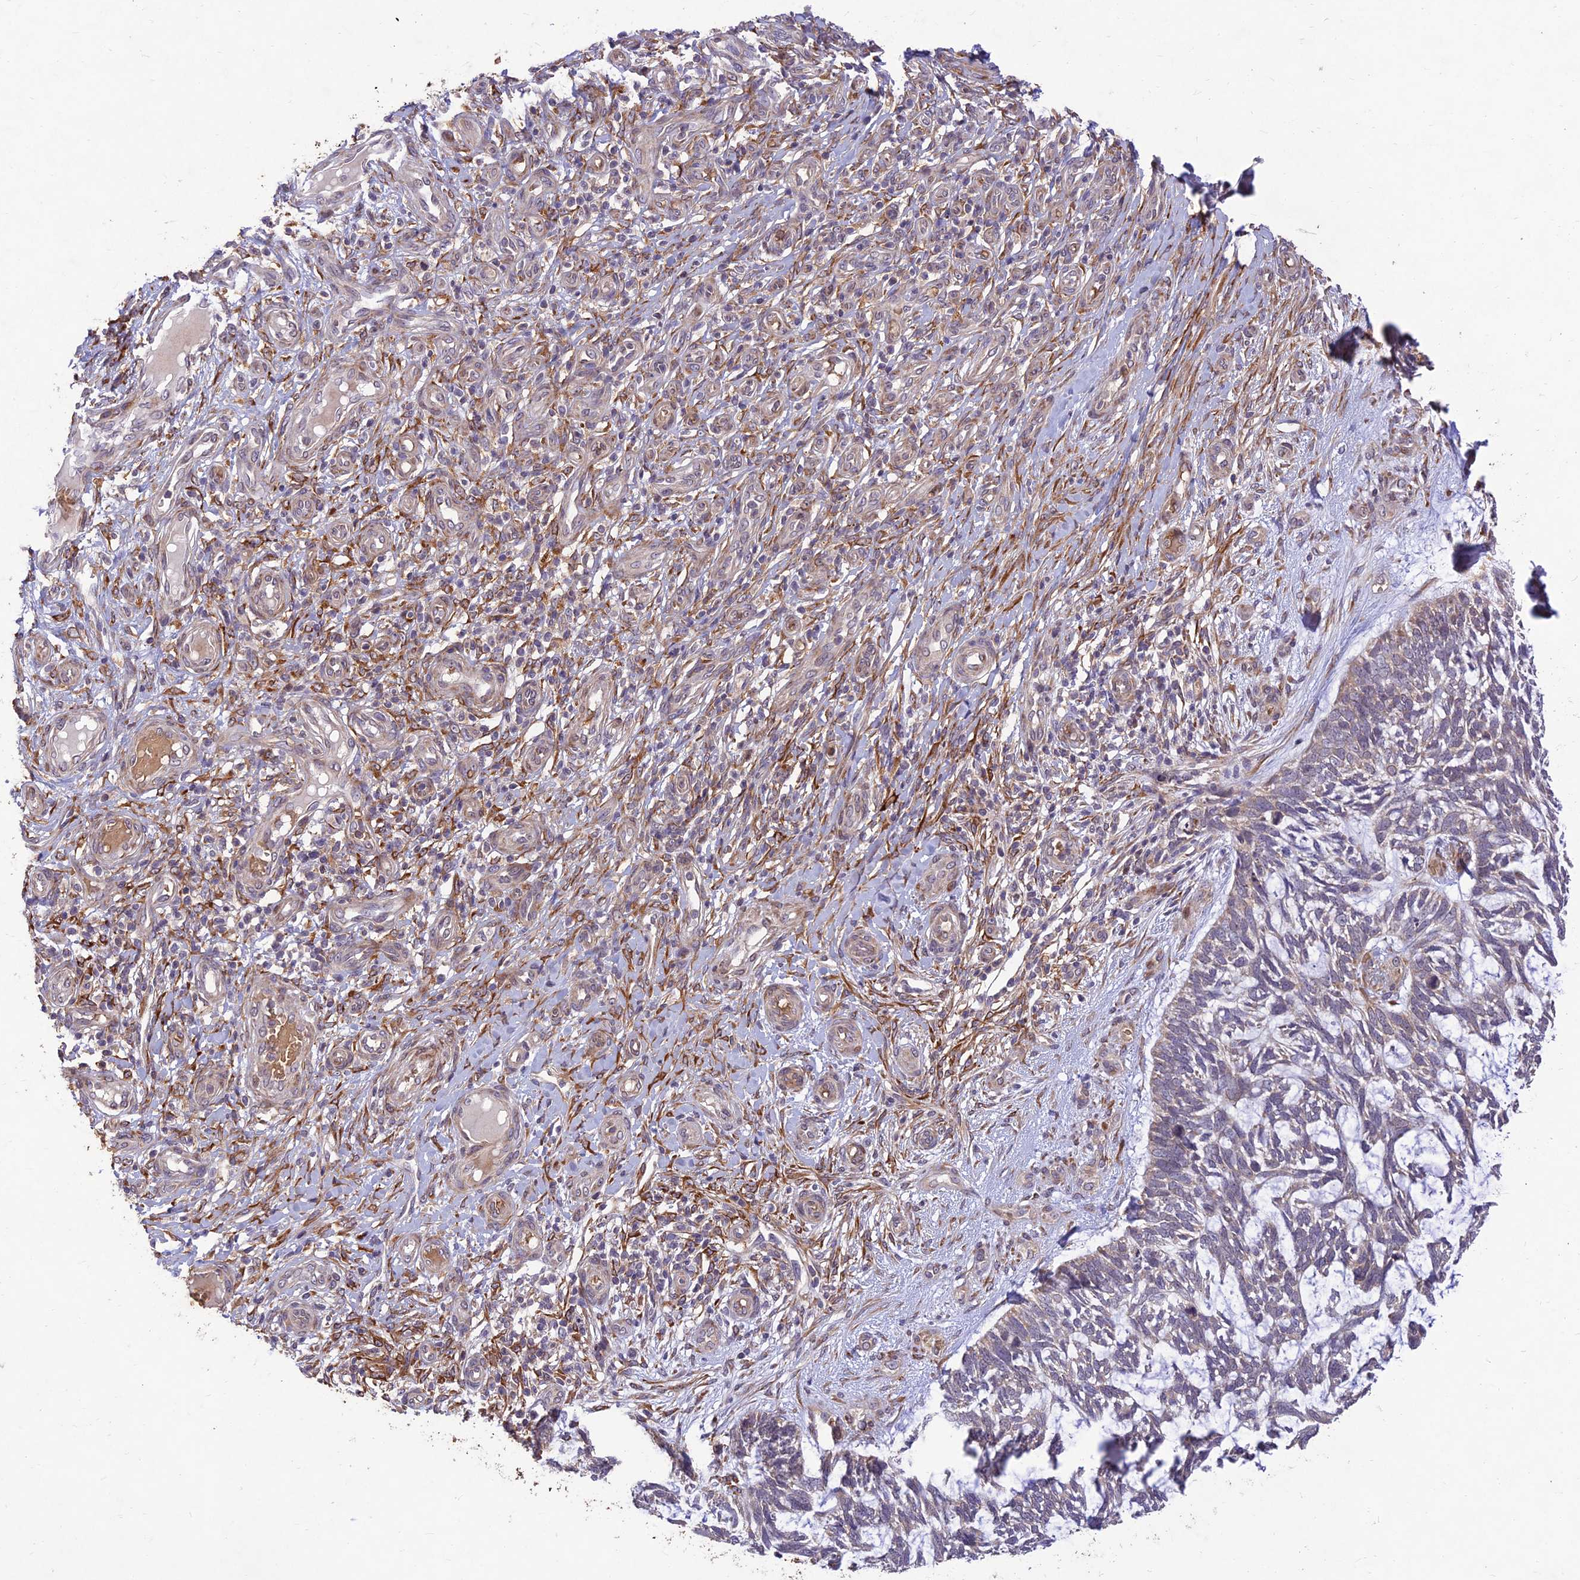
{"staining": {"intensity": "weak", "quantity": "<25%", "location": "cytoplasmic/membranous"}, "tissue": "skin cancer", "cell_type": "Tumor cells", "image_type": "cancer", "snomed": [{"axis": "morphology", "description": "Basal cell carcinoma"}, {"axis": "topography", "description": "Skin"}], "caption": "Immunohistochemistry (IHC) micrograph of neoplastic tissue: human skin cancer (basal cell carcinoma) stained with DAB demonstrates no significant protein expression in tumor cells.", "gene": "PPP1R11", "patient": {"sex": "male", "age": 88}}